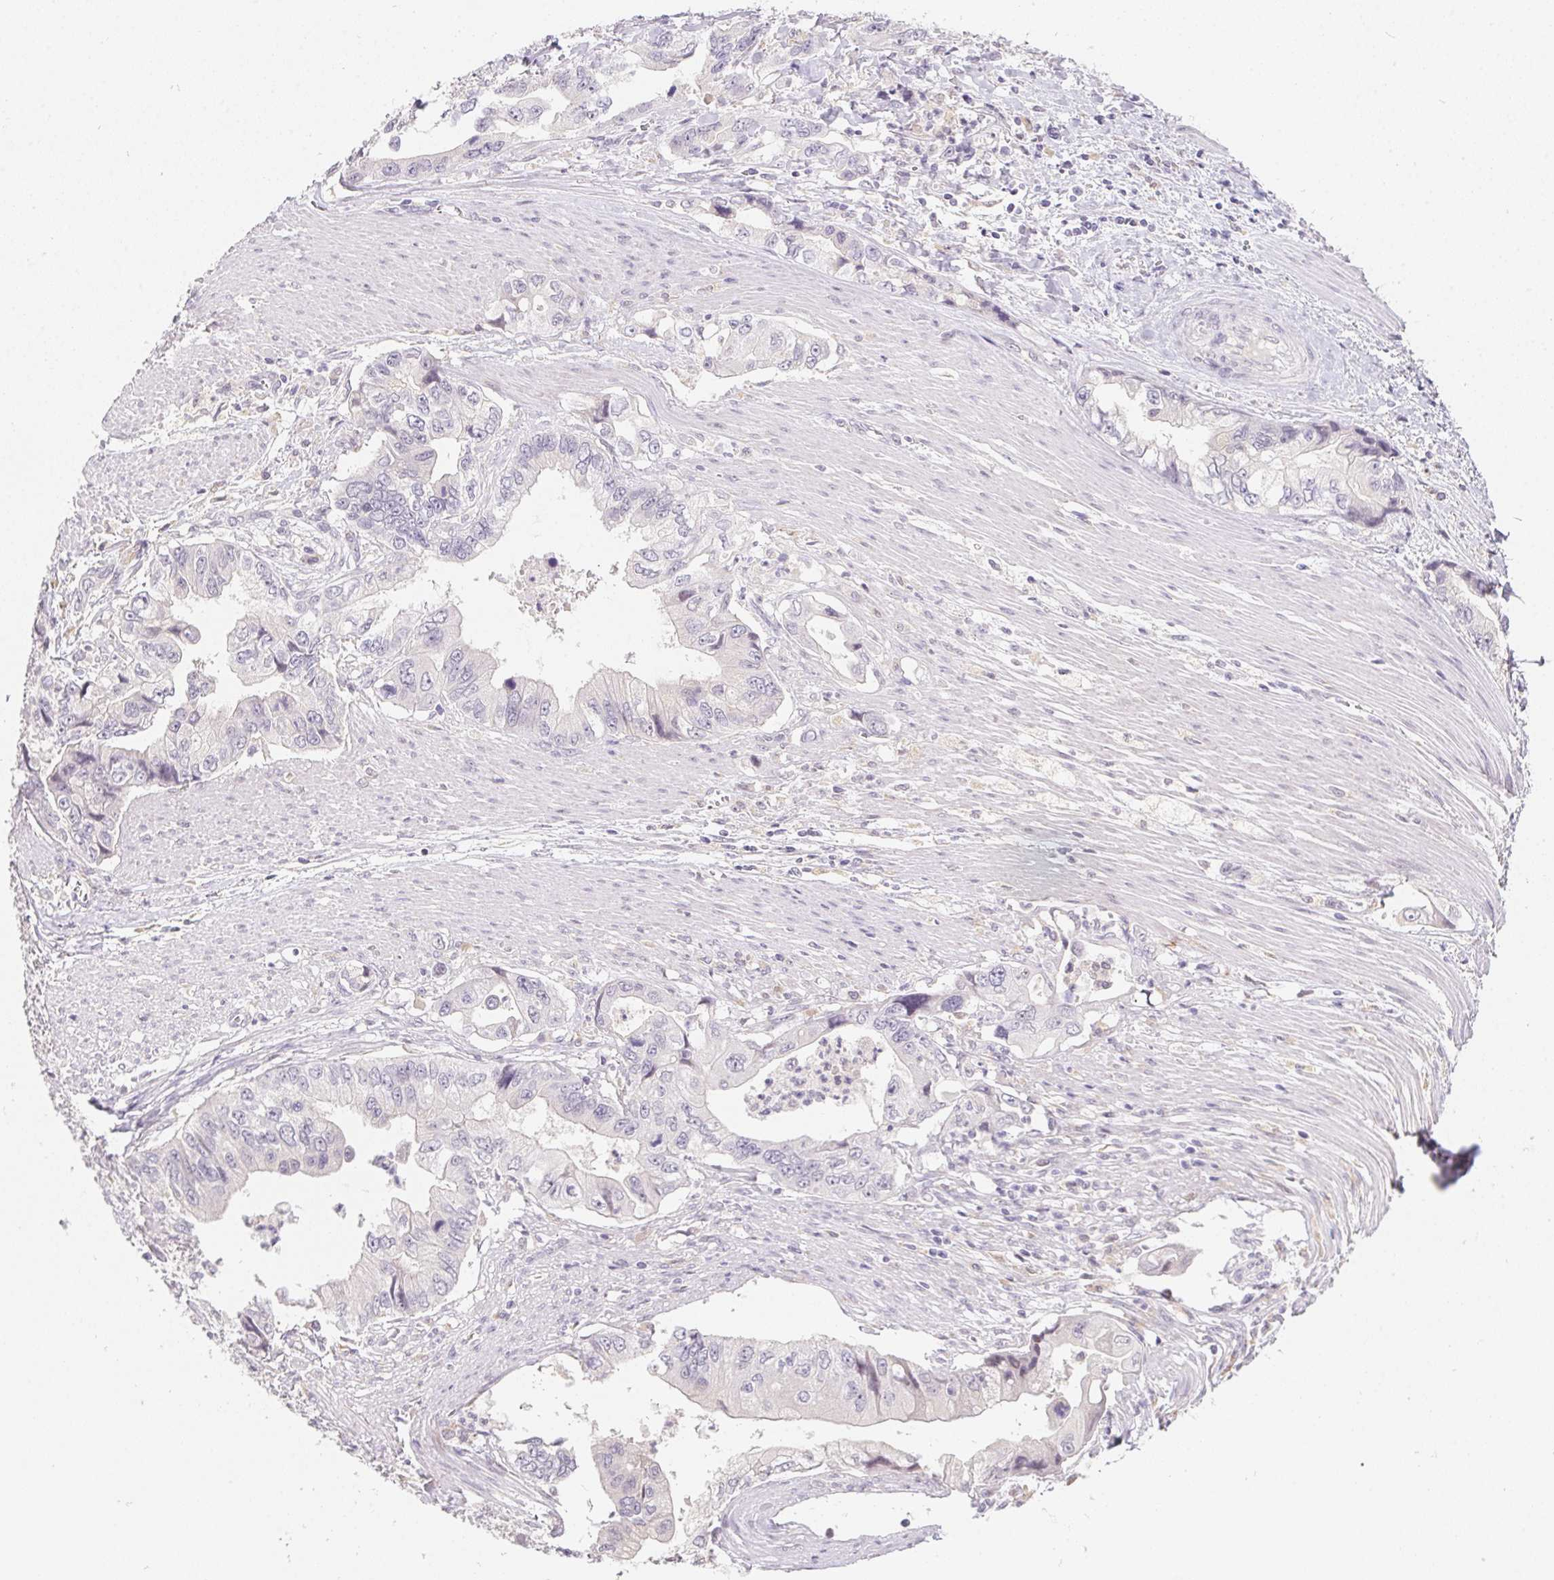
{"staining": {"intensity": "negative", "quantity": "none", "location": "none"}, "tissue": "stomach cancer", "cell_type": "Tumor cells", "image_type": "cancer", "snomed": [{"axis": "morphology", "description": "Adenocarcinoma, NOS"}, {"axis": "topography", "description": "Pancreas"}, {"axis": "topography", "description": "Stomach, upper"}], "caption": "Immunohistochemical staining of stomach cancer (adenocarcinoma) reveals no significant staining in tumor cells.", "gene": "SLC6A18", "patient": {"sex": "male", "age": 77}}